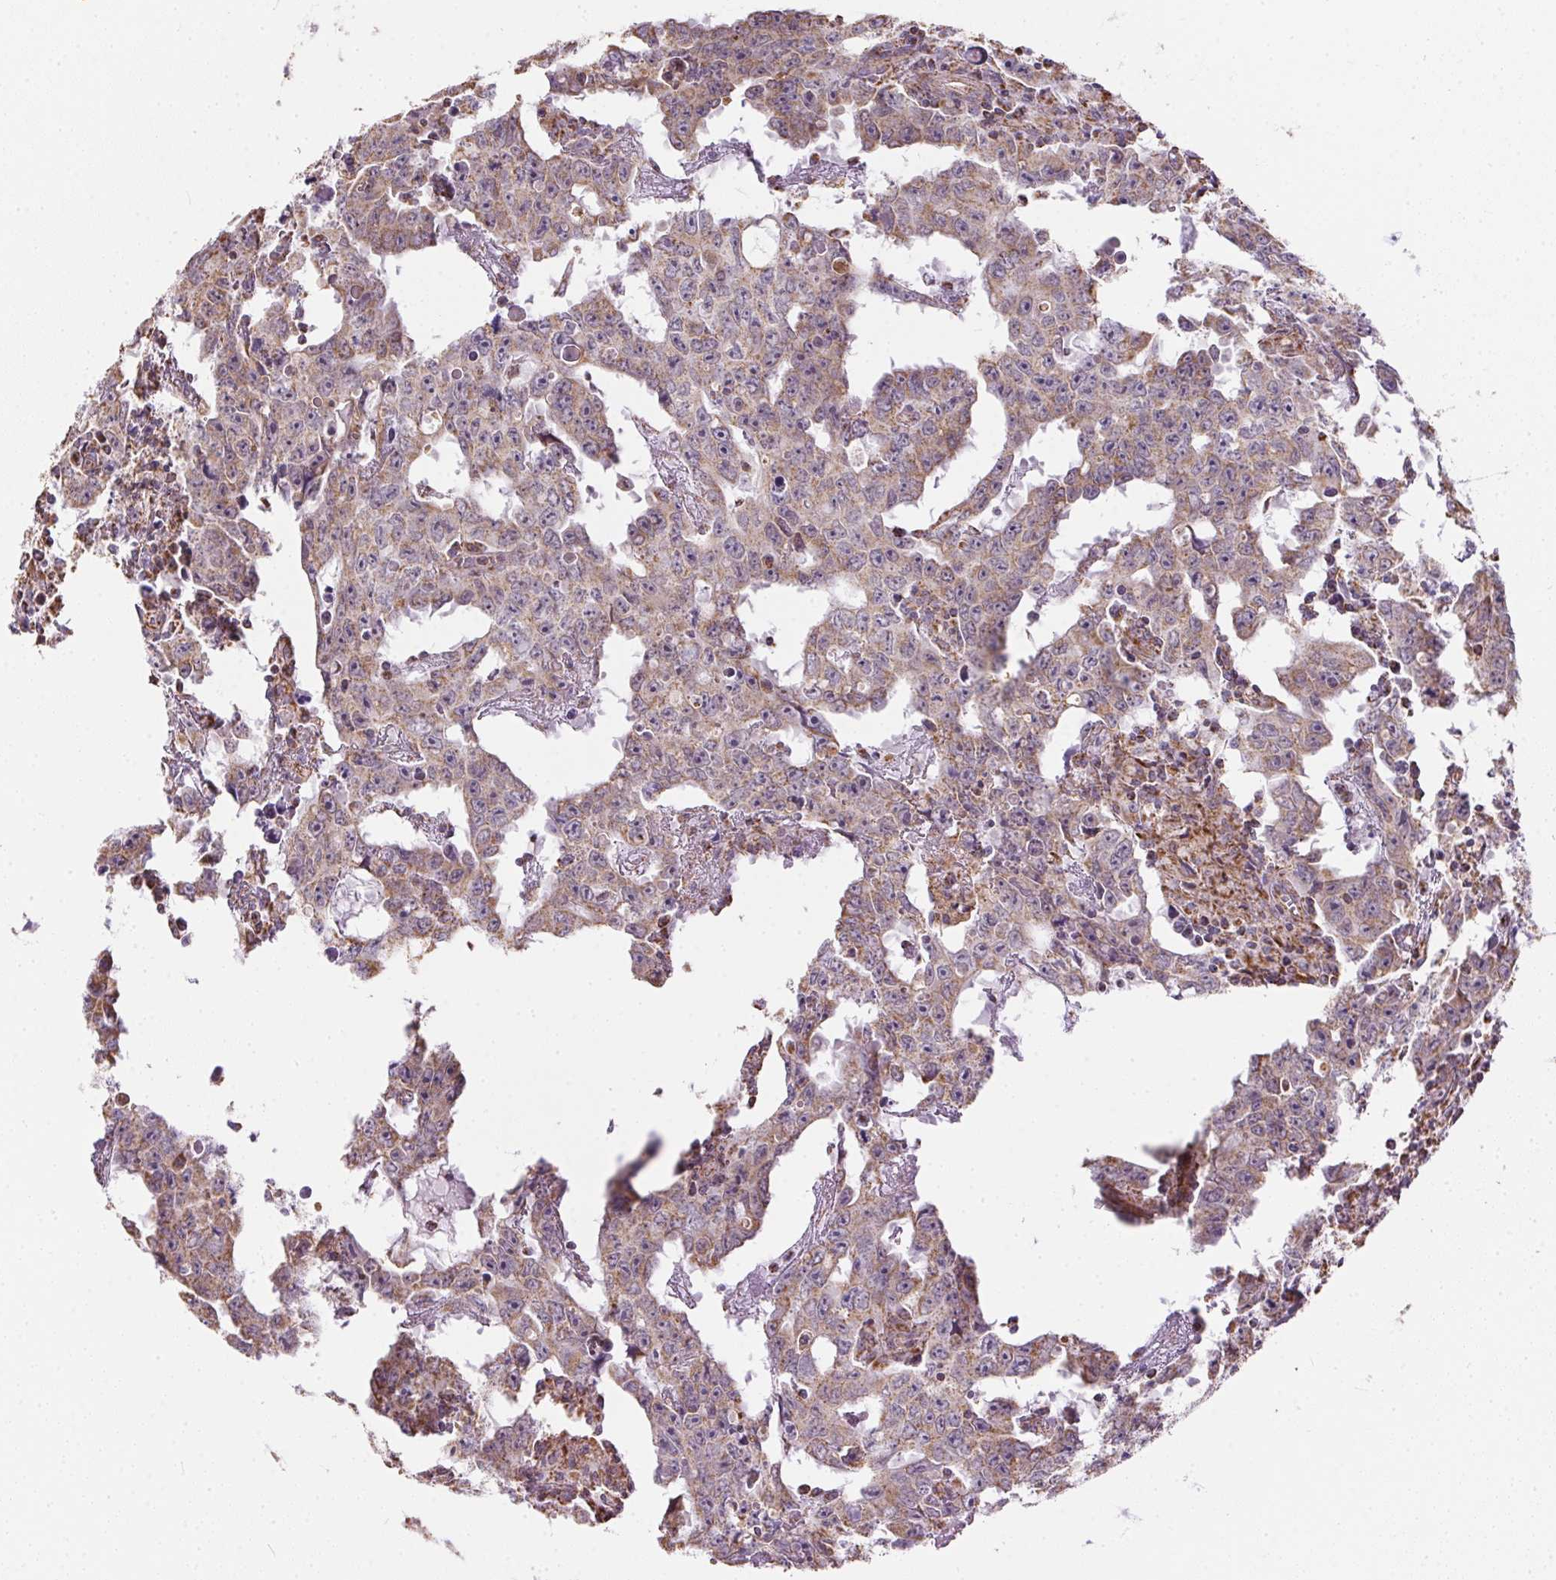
{"staining": {"intensity": "weak", "quantity": ">75%", "location": "cytoplasmic/membranous"}, "tissue": "testis cancer", "cell_type": "Tumor cells", "image_type": "cancer", "snomed": [{"axis": "morphology", "description": "Carcinoma, Embryonal, NOS"}, {"axis": "topography", "description": "Testis"}], "caption": "DAB (3,3'-diaminobenzidine) immunohistochemical staining of human testis cancer exhibits weak cytoplasmic/membranous protein positivity in approximately >75% of tumor cells. The staining was performed using DAB to visualize the protein expression in brown, while the nuclei were stained in blue with hematoxylin (Magnification: 20x).", "gene": "MAPK11", "patient": {"sex": "male", "age": 22}}